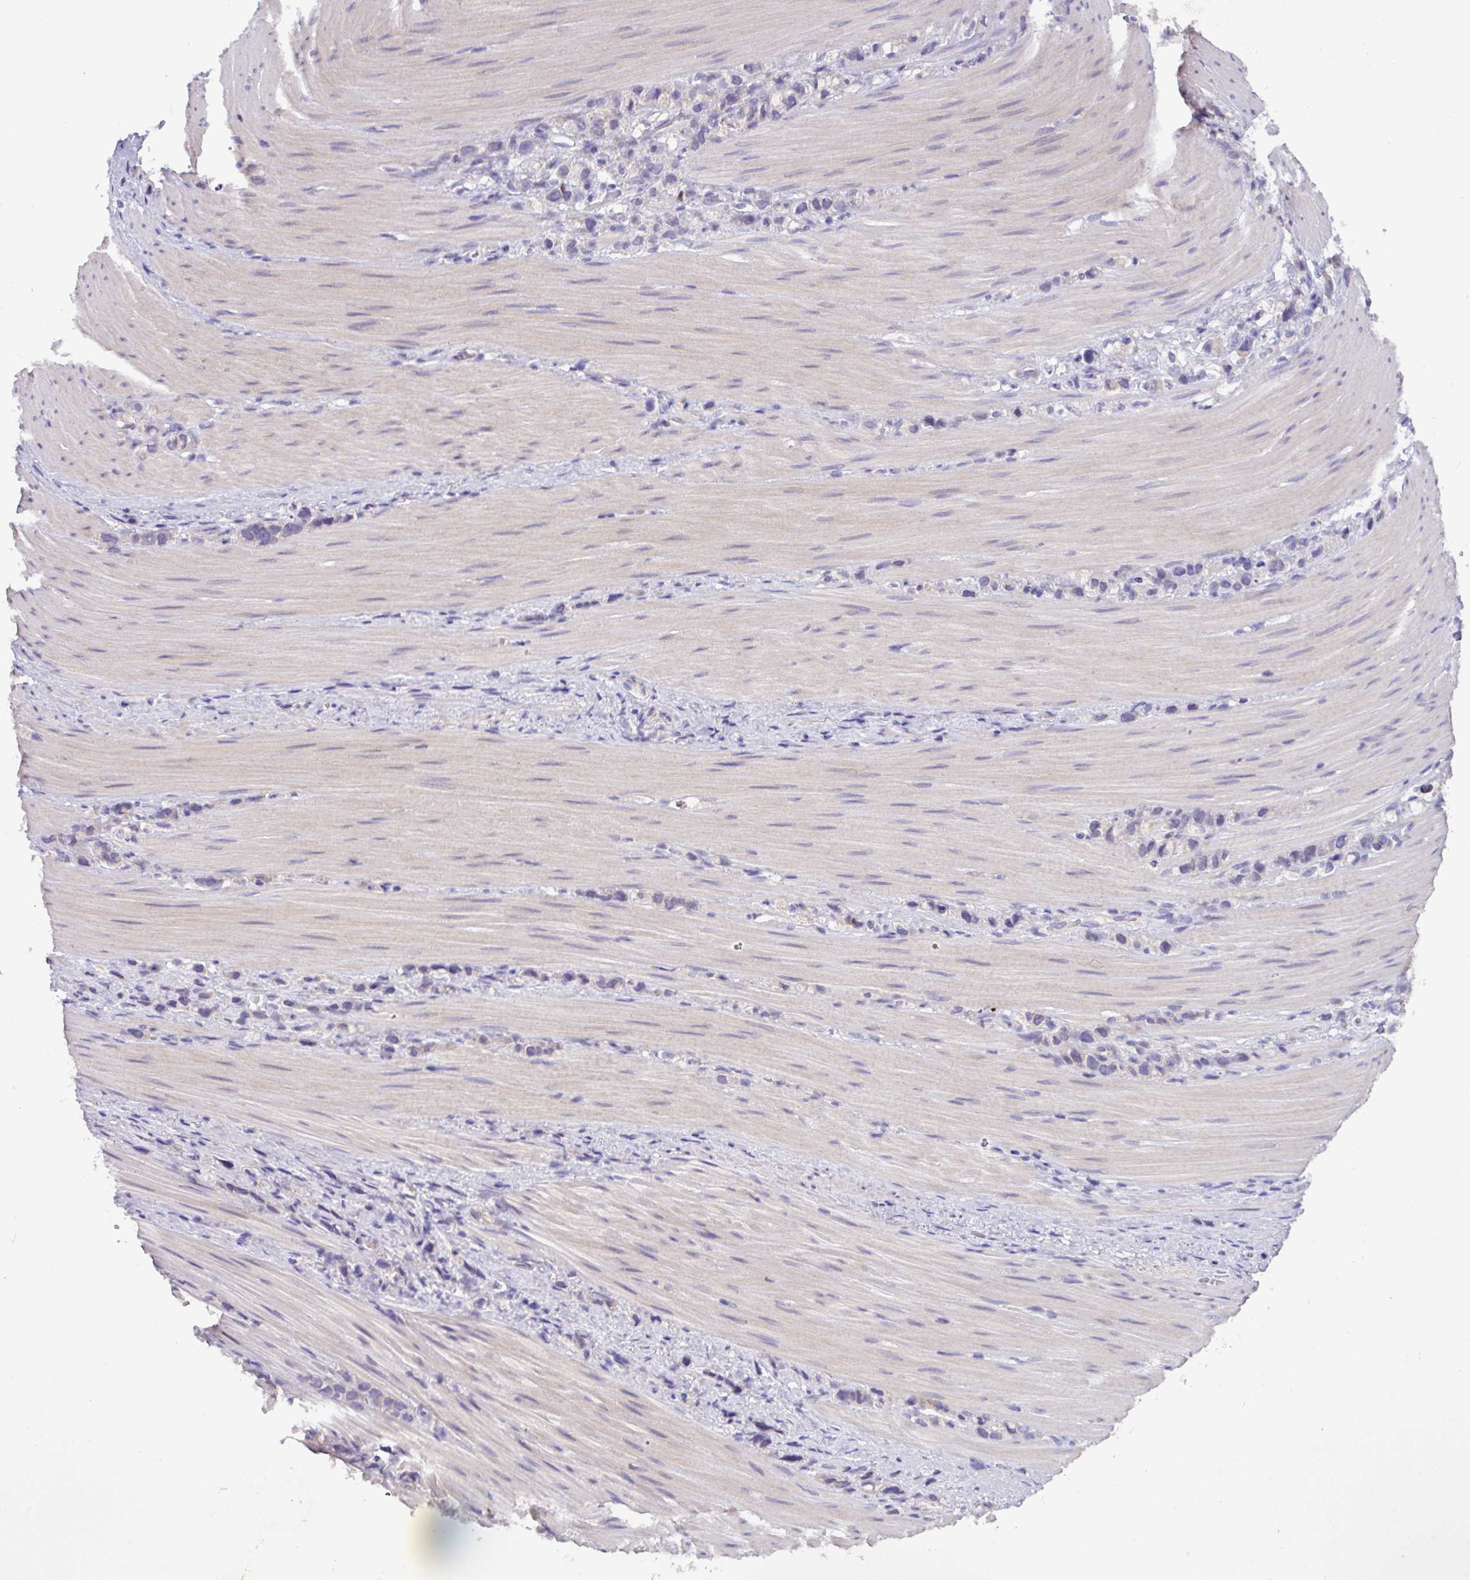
{"staining": {"intensity": "negative", "quantity": "none", "location": "none"}, "tissue": "stomach cancer", "cell_type": "Tumor cells", "image_type": "cancer", "snomed": [{"axis": "morphology", "description": "Adenocarcinoma, NOS"}, {"axis": "topography", "description": "Stomach"}], "caption": "High magnification brightfield microscopy of adenocarcinoma (stomach) stained with DAB (brown) and counterstained with hematoxylin (blue): tumor cells show no significant staining. Brightfield microscopy of IHC stained with DAB (brown) and hematoxylin (blue), captured at high magnification.", "gene": "PAX8", "patient": {"sex": "female", "age": 65}}